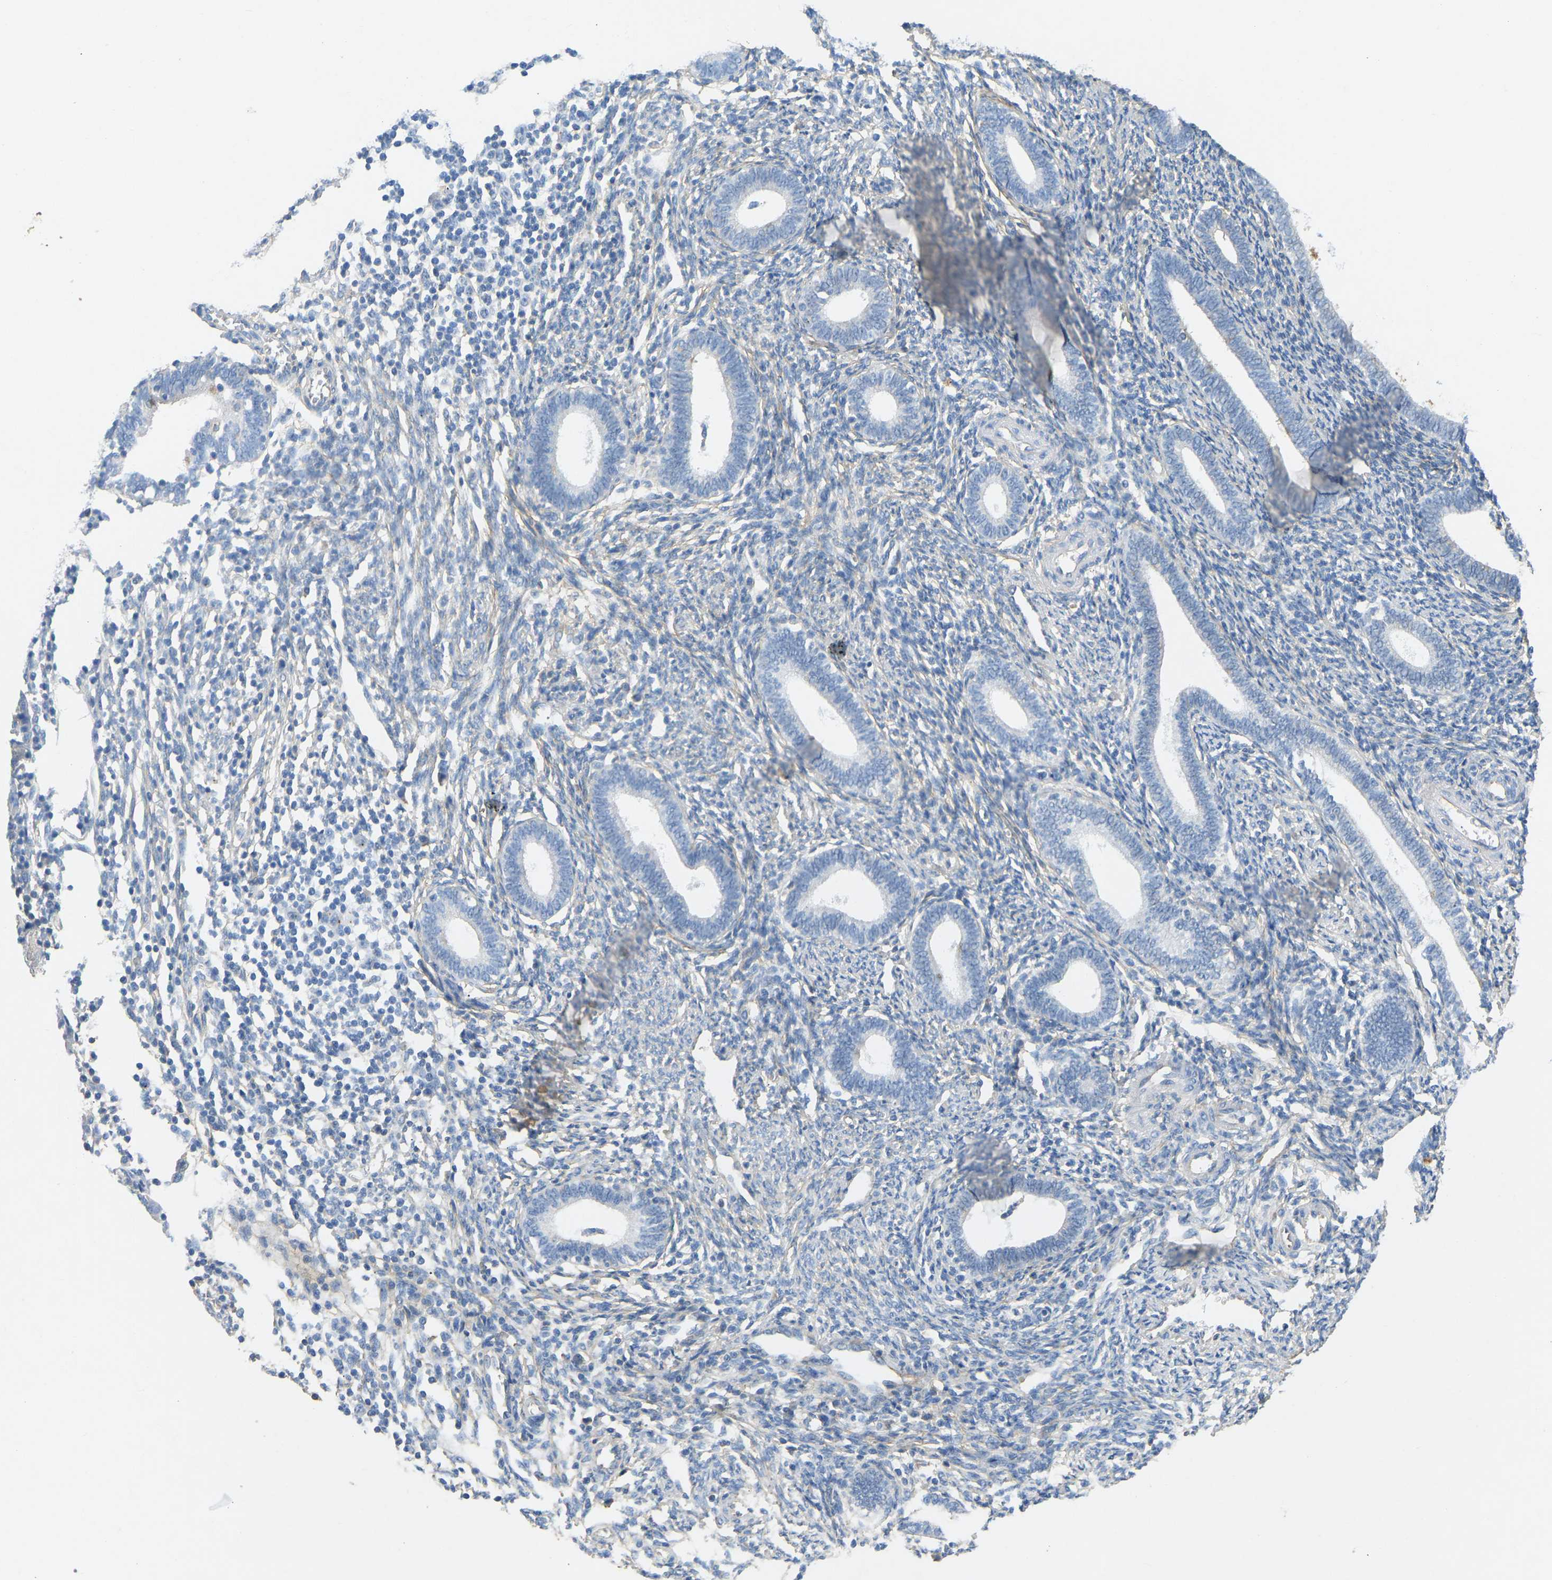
{"staining": {"intensity": "negative", "quantity": "none", "location": "none"}, "tissue": "endometrium", "cell_type": "Cells in endometrial stroma", "image_type": "normal", "snomed": [{"axis": "morphology", "description": "Normal tissue, NOS"}, {"axis": "topography", "description": "Endometrium"}], "caption": "Cells in endometrial stroma show no significant staining in normal endometrium. Nuclei are stained in blue.", "gene": "TECTA", "patient": {"sex": "female", "age": 41}}